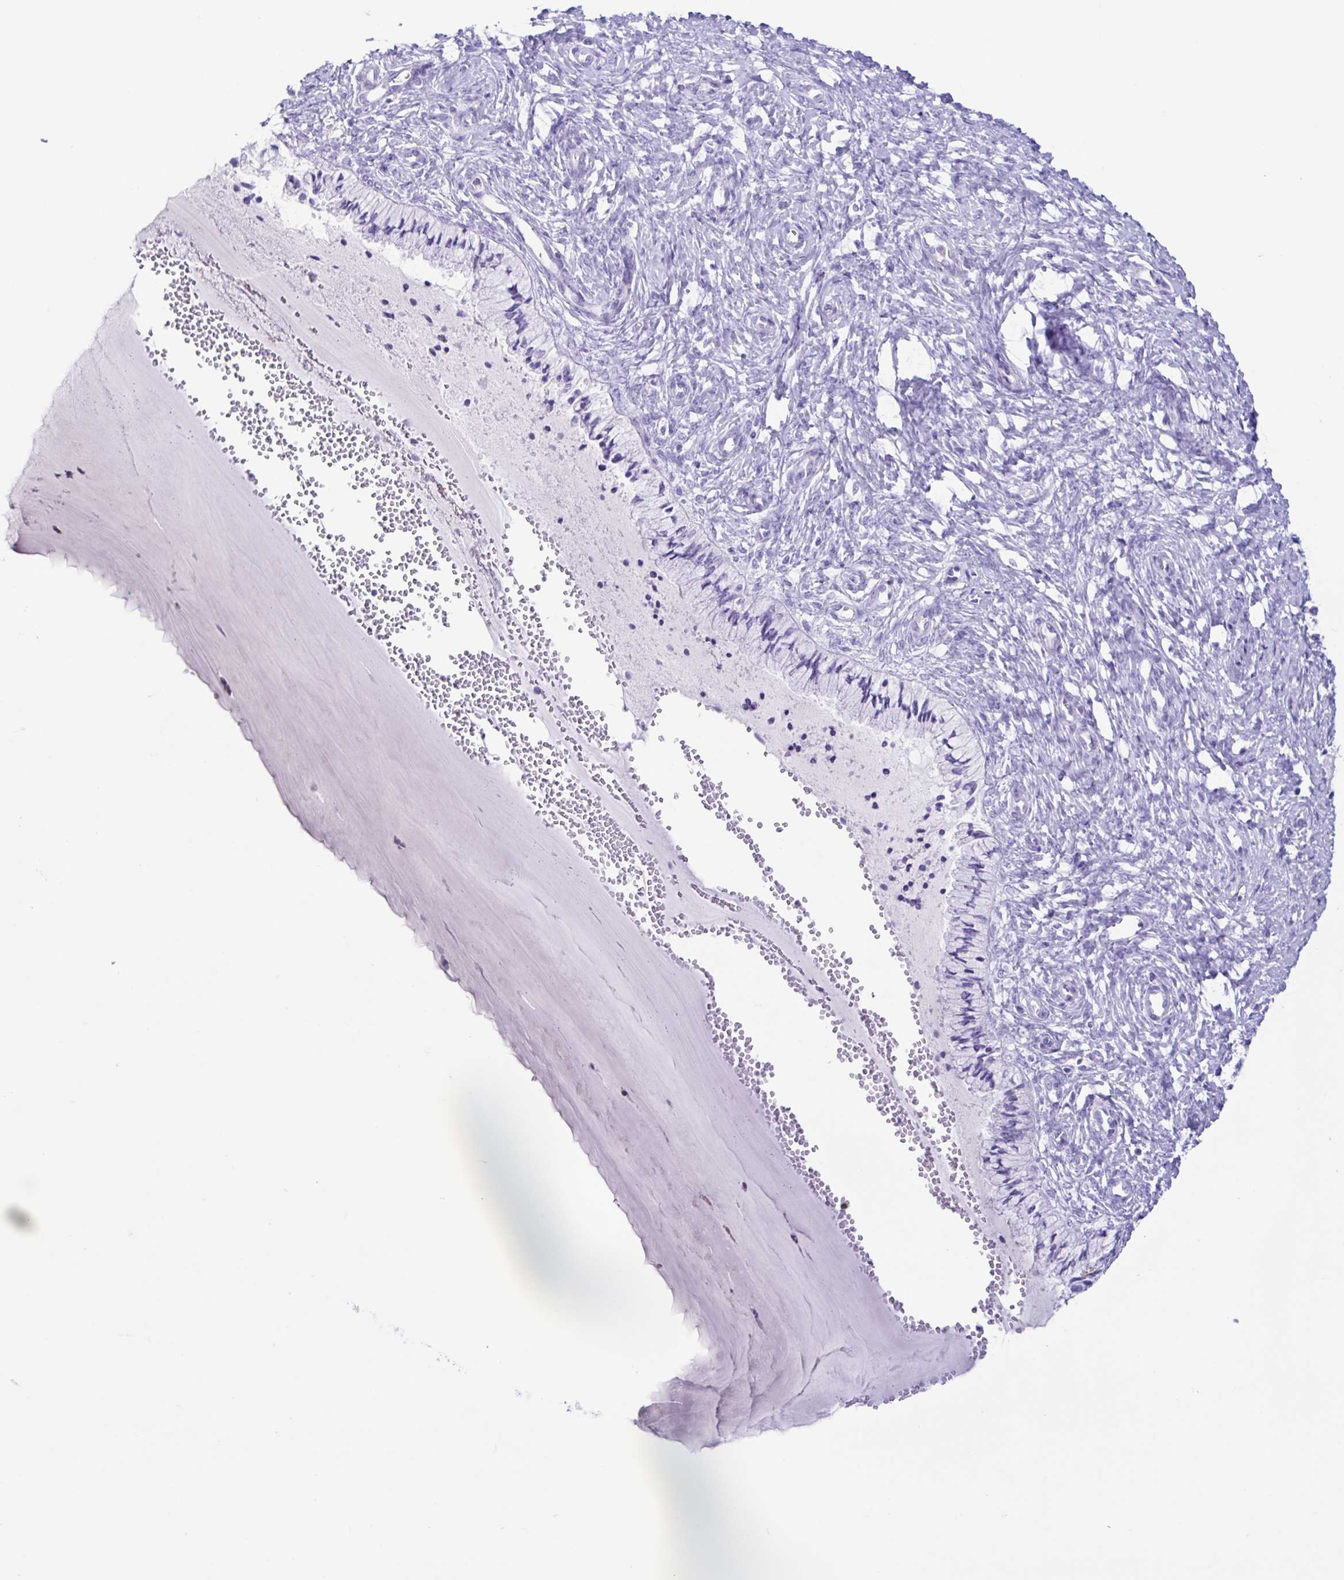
{"staining": {"intensity": "negative", "quantity": "none", "location": "none"}, "tissue": "cervix", "cell_type": "Glandular cells", "image_type": "normal", "snomed": [{"axis": "morphology", "description": "Normal tissue, NOS"}, {"axis": "topography", "description": "Cervix"}], "caption": "A photomicrograph of human cervix is negative for staining in glandular cells.", "gene": "CYP11B1", "patient": {"sex": "female", "age": 37}}